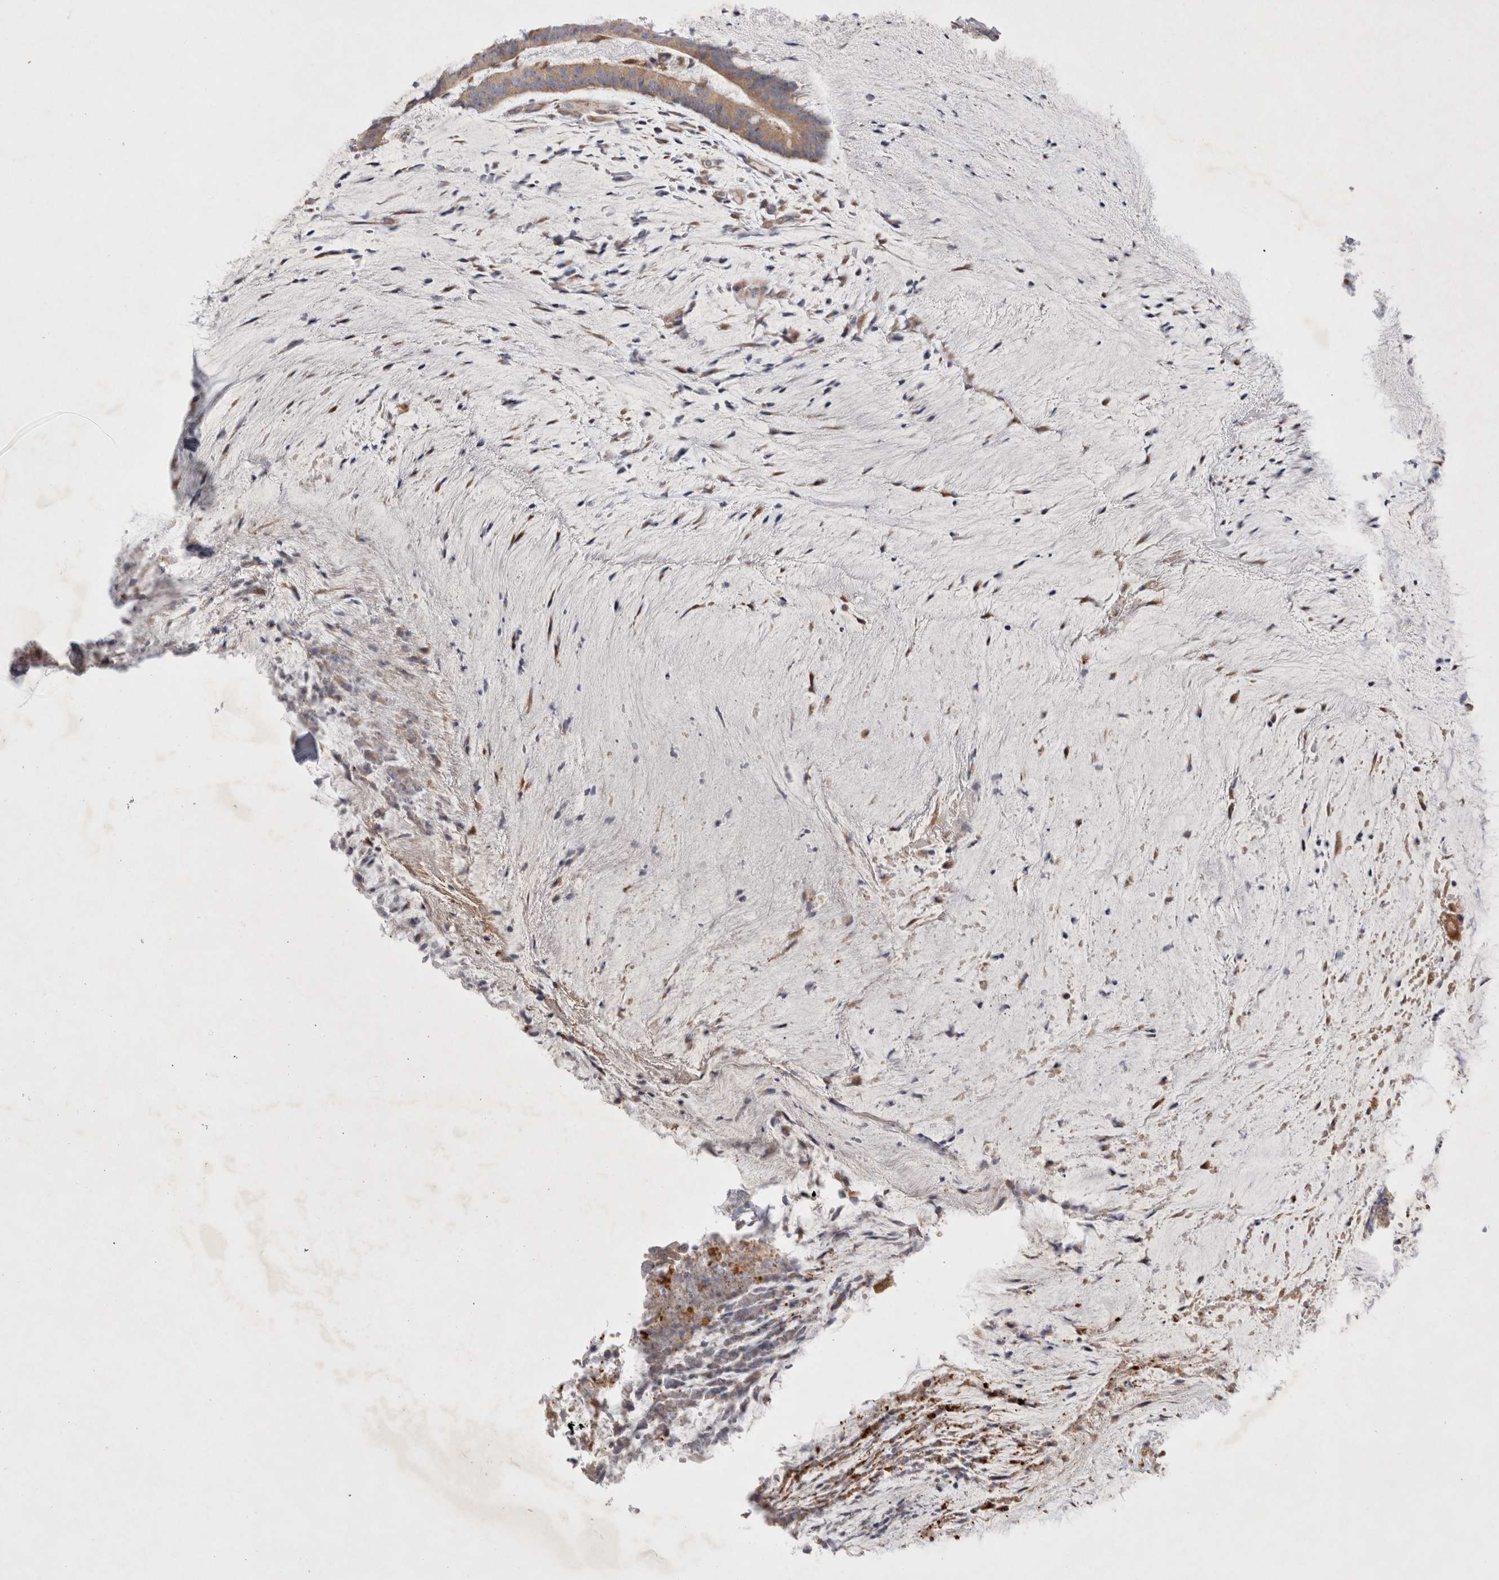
{"staining": {"intensity": "weak", "quantity": "25%-75%", "location": "cytoplasmic/membranous"}, "tissue": "colorectal cancer", "cell_type": "Tumor cells", "image_type": "cancer", "snomed": [{"axis": "morphology", "description": "Adenocarcinoma, NOS"}, {"axis": "topography", "description": "Colon"}], "caption": "DAB (3,3'-diaminobenzidine) immunohistochemical staining of colorectal adenocarcinoma reveals weak cytoplasmic/membranous protein positivity in approximately 25%-75% of tumor cells. (DAB IHC with brightfield microscopy, high magnification).", "gene": "NPC1", "patient": {"sex": "female", "age": 66}}